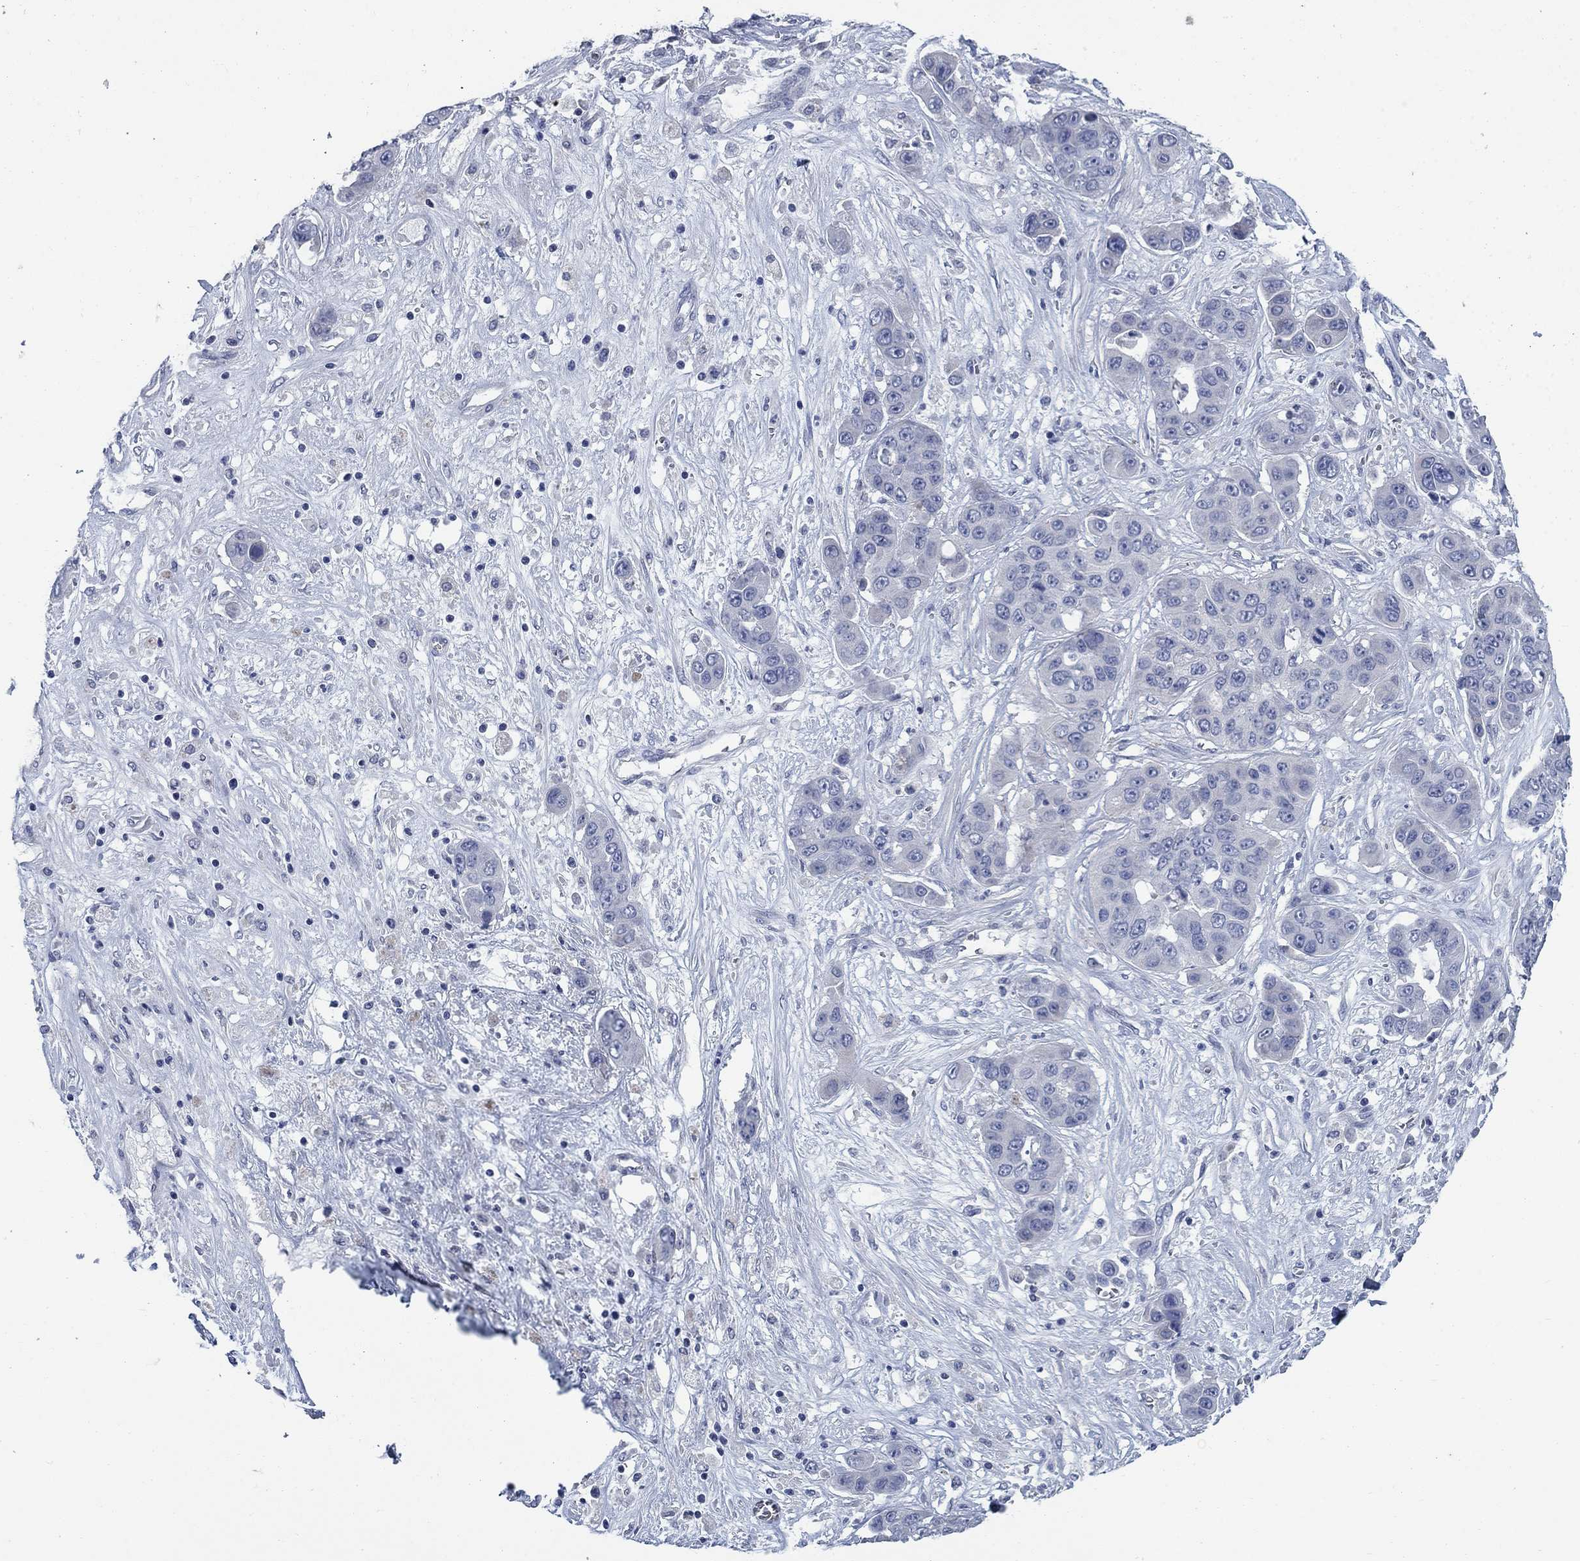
{"staining": {"intensity": "negative", "quantity": "none", "location": "none"}, "tissue": "liver cancer", "cell_type": "Tumor cells", "image_type": "cancer", "snomed": [{"axis": "morphology", "description": "Cholangiocarcinoma"}, {"axis": "topography", "description": "Liver"}], "caption": "Immunohistochemistry of liver cancer (cholangiocarcinoma) reveals no positivity in tumor cells.", "gene": "DNER", "patient": {"sex": "female", "age": 52}}